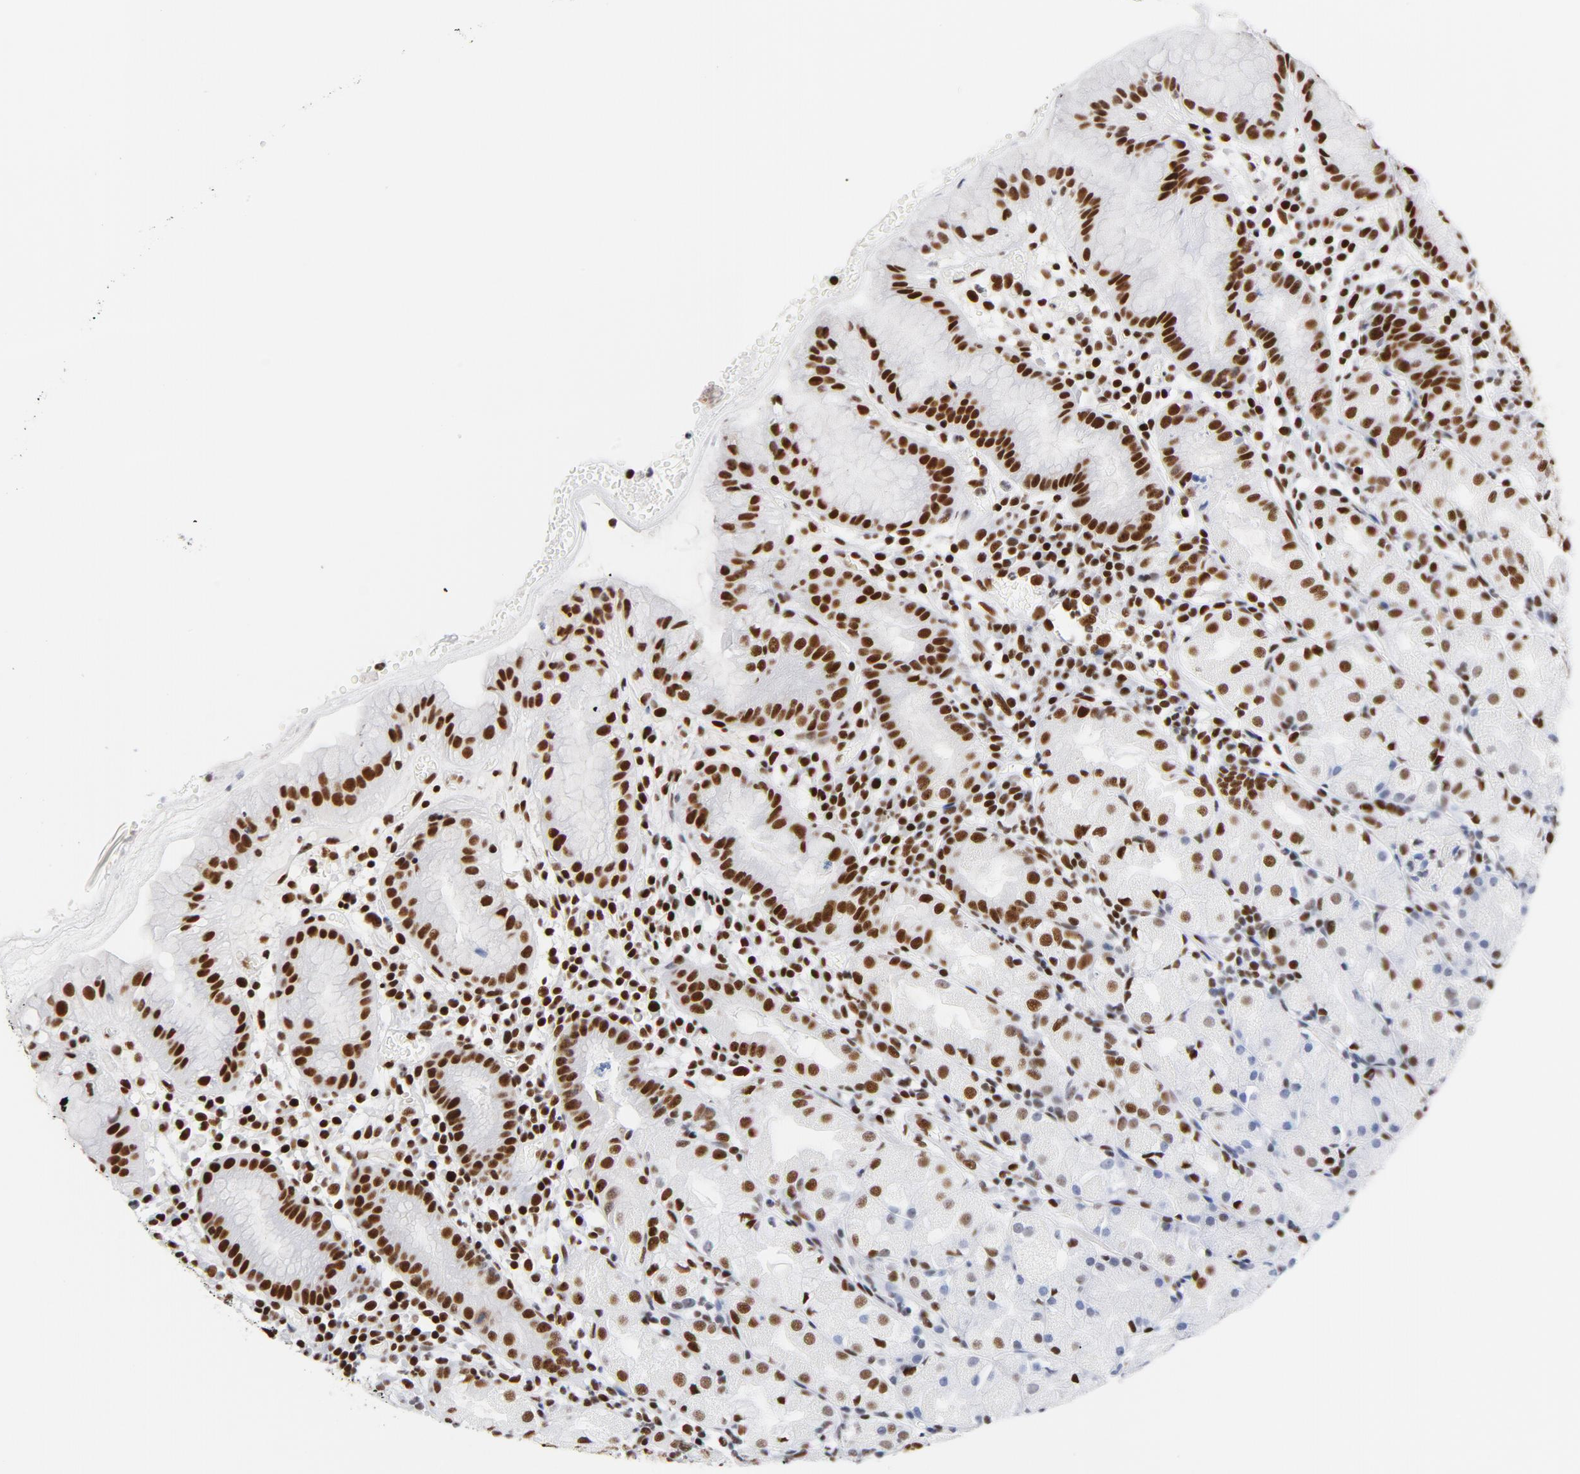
{"staining": {"intensity": "strong", "quantity": ">75%", "location": "nuclear"}, "tissue": "stomach", "cell_type": "Glandular cells", "image_type": "normal", "snomed": [{"axis": "morphology", "description": "Normal tissue, NOS"}, {"axis": "topography", "description": "Stomach"}, {"axis": "topography", "description": "Stomach, lower"}], "caption": "This is an image of immunohistochemistry (IHC) staining of unremarkable stomach, which shows strong expression in the nuclear of glandular cells.", "gene": "XRCC5", "patient": {"sex": "female", "age": 75}}